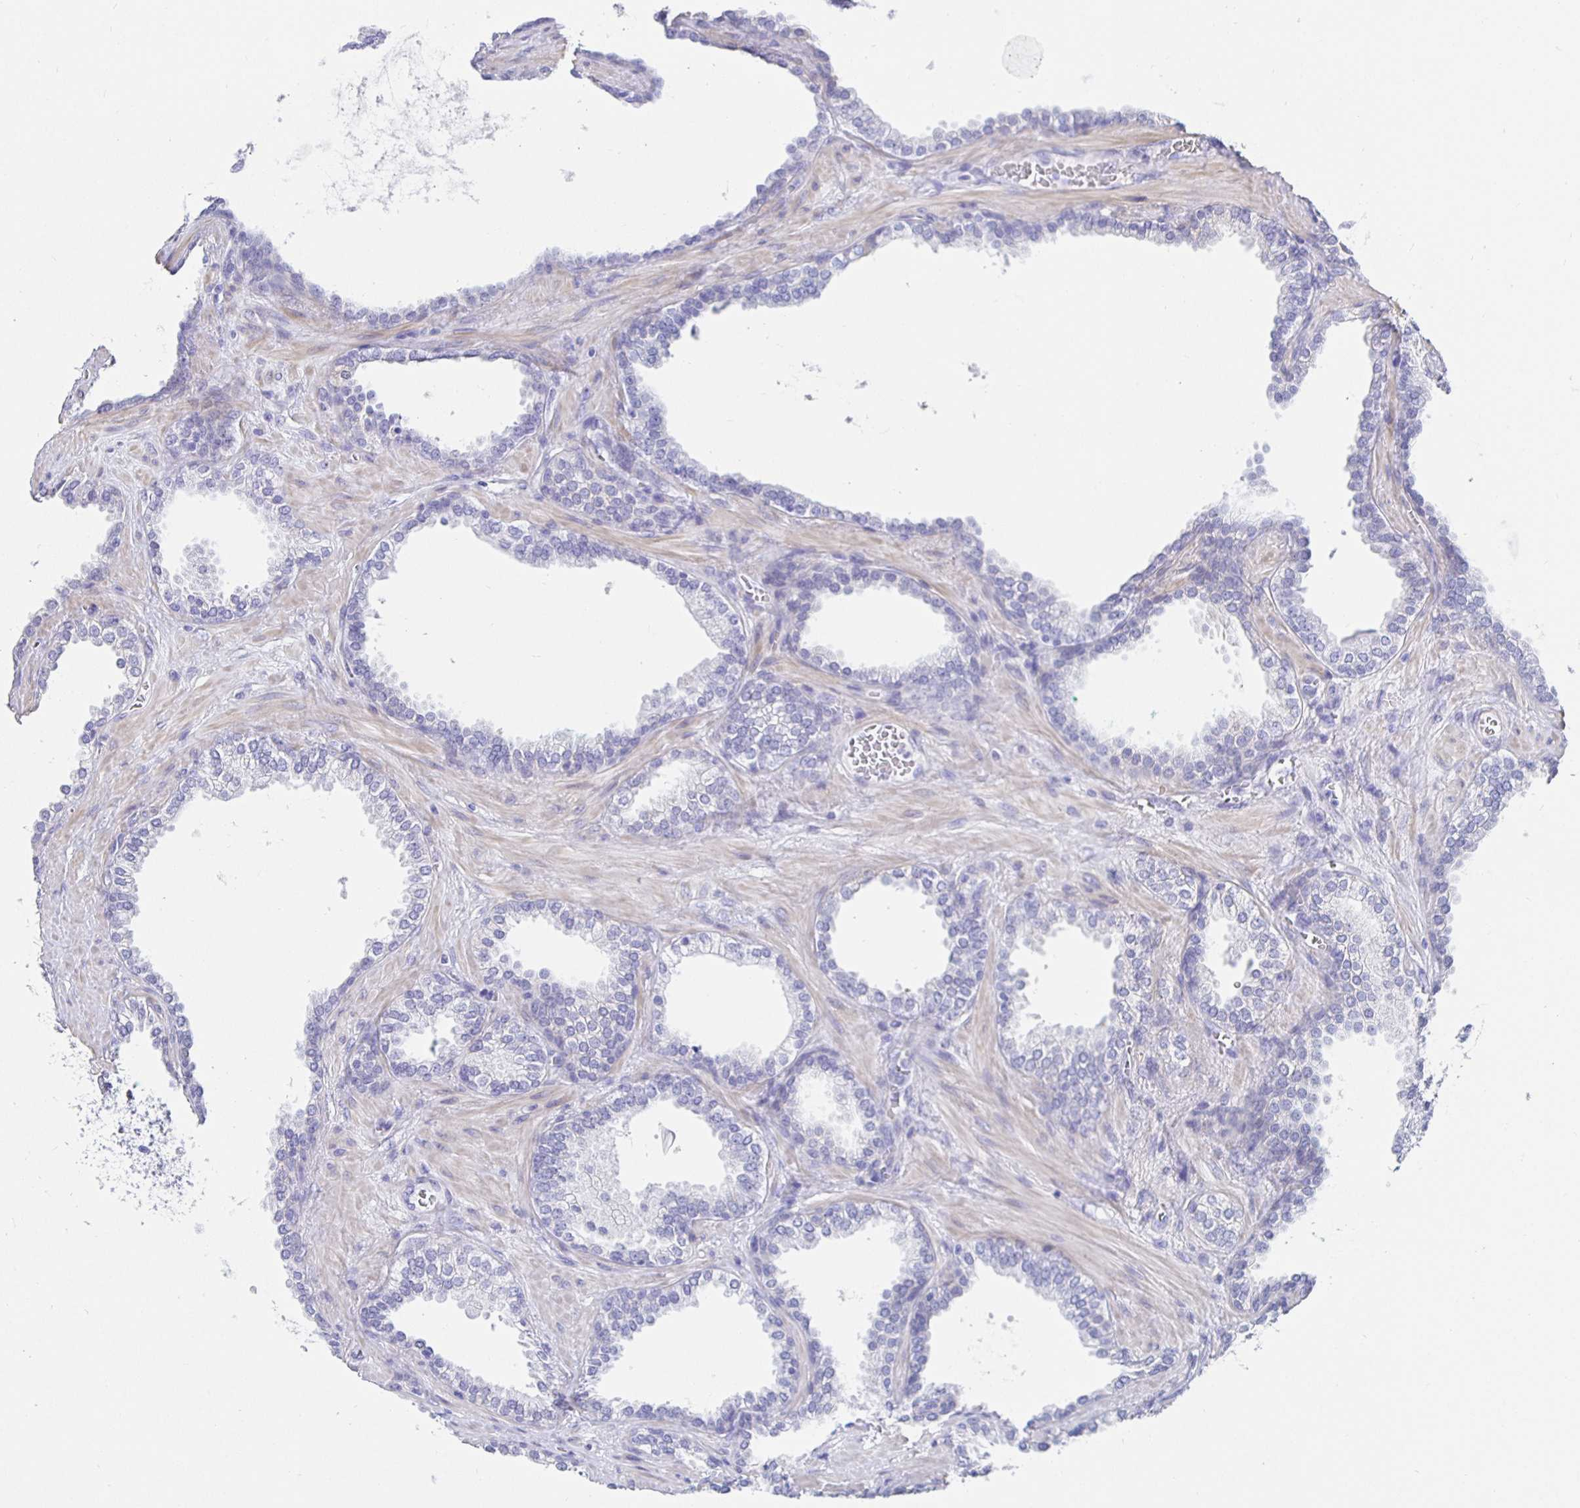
{"staining": {"intensity": "negative", "quantity": "none", "location": "none"}, "tissue": "prostate cancer", "cell_type": "Tumor cells", "image_type": "cancer", "snomed": [{"axis": "morphology", "description": "Adenocarcinoma, High grade"}, {"axis": "topography", "description": "Prostate"}], "caption": "A micrograph of human prostate cancer is negative for staining in tumor cells.", "gene": "HSPA4L", "patient": {"sex": "male", "age": 68}}